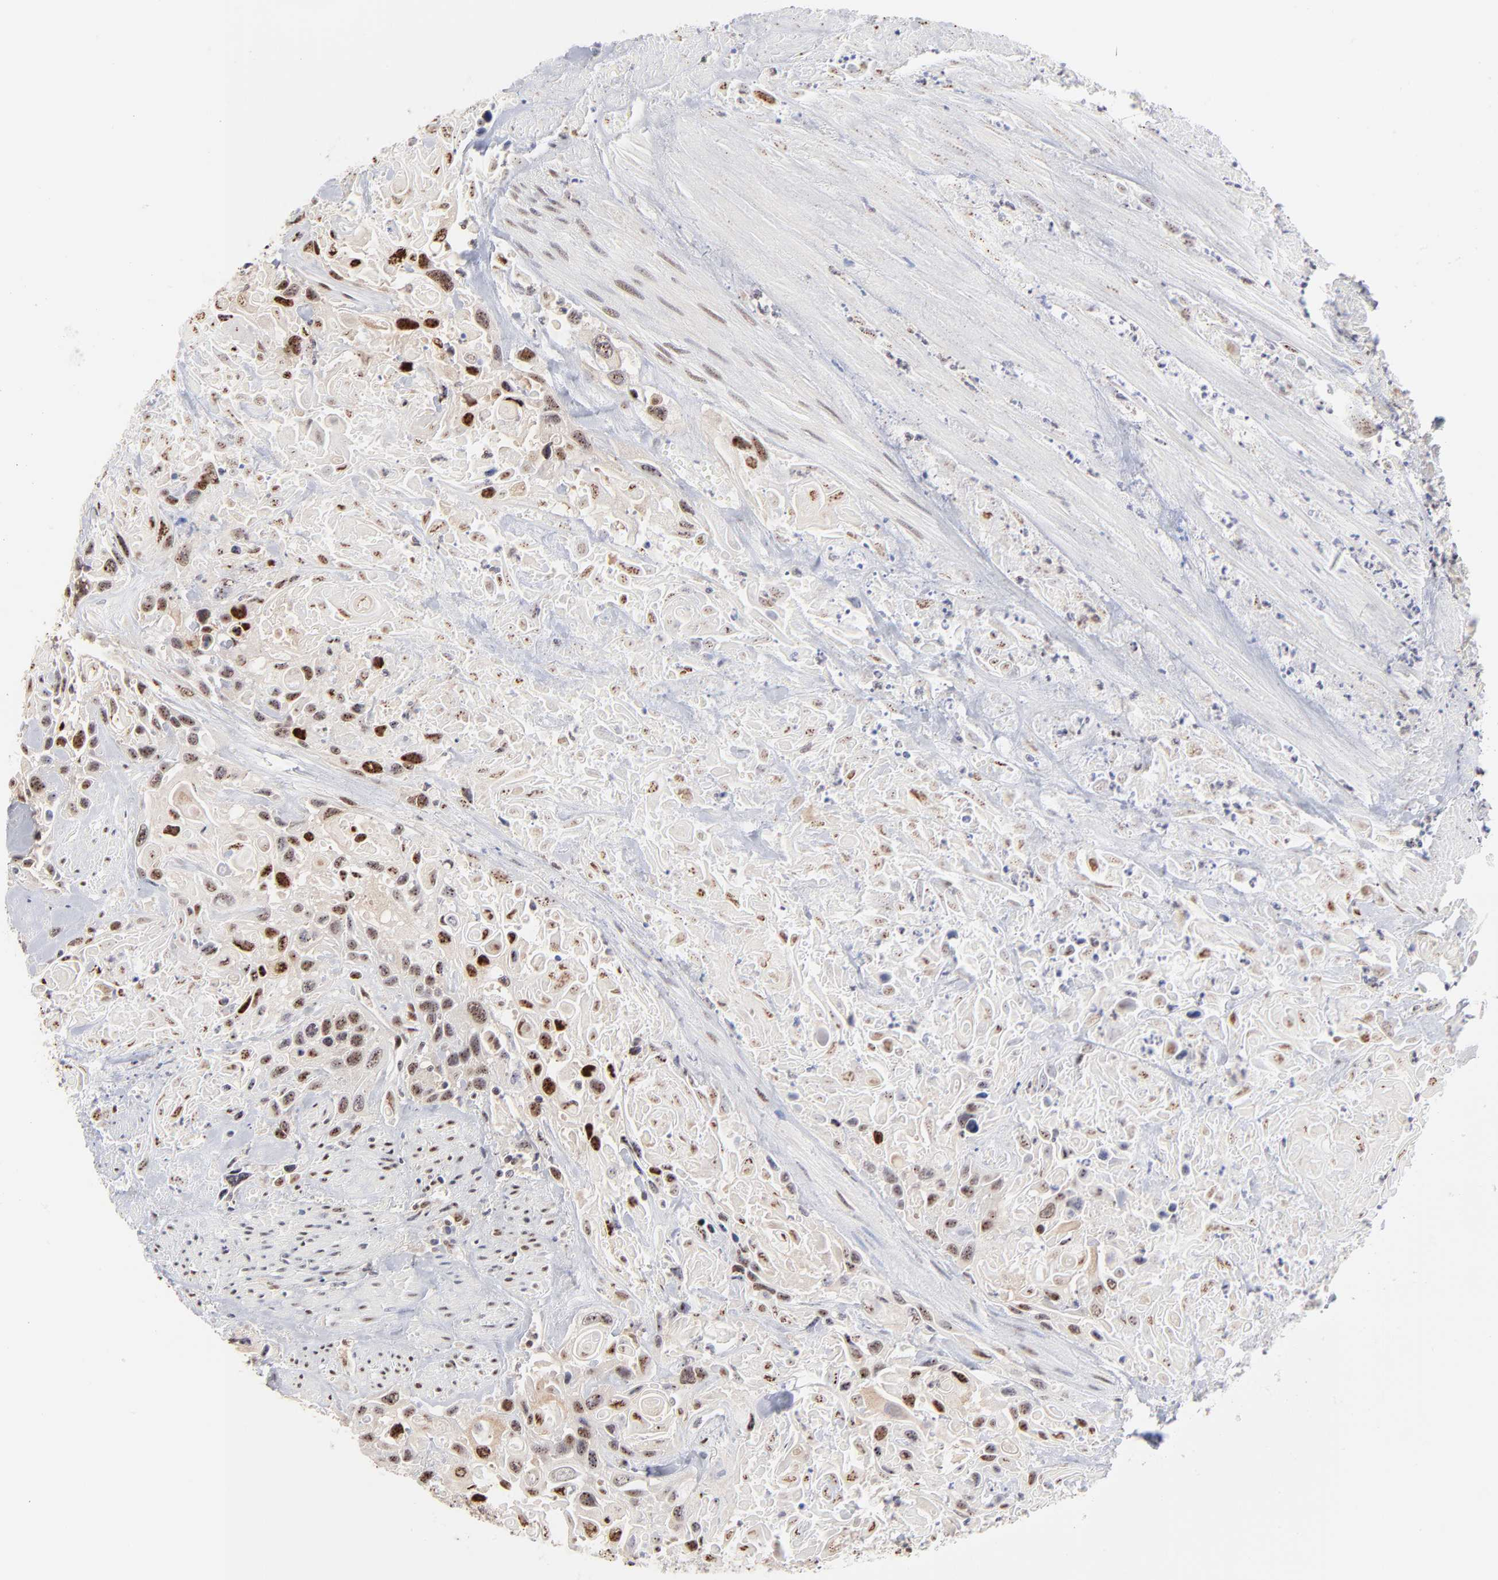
{"staining": {"intensity": "strong", "quantity": ">75%", "location": "nuclear"}, "tissue": "urothelial cancer", "cell_type": "Tumor cells", "image_type": "cancer", "snomed": [{"axis": "morphology", "description": "Urothelial carcinoma, High grade"}, {"axis": "topography", "description": "Urinary bladder"}], "caption": "Immunohistochemical staining of high-grade urothelial carcinoma displays high levels of strong nuclear expression in about >75% of tumor cells. The staining is performed using DAB brown chromogen to label protein expression. The nuclei are counter-stained blue using hematoxylin.", "gene": "STAT3", "patient": {"sex": "female", "age": 84}}